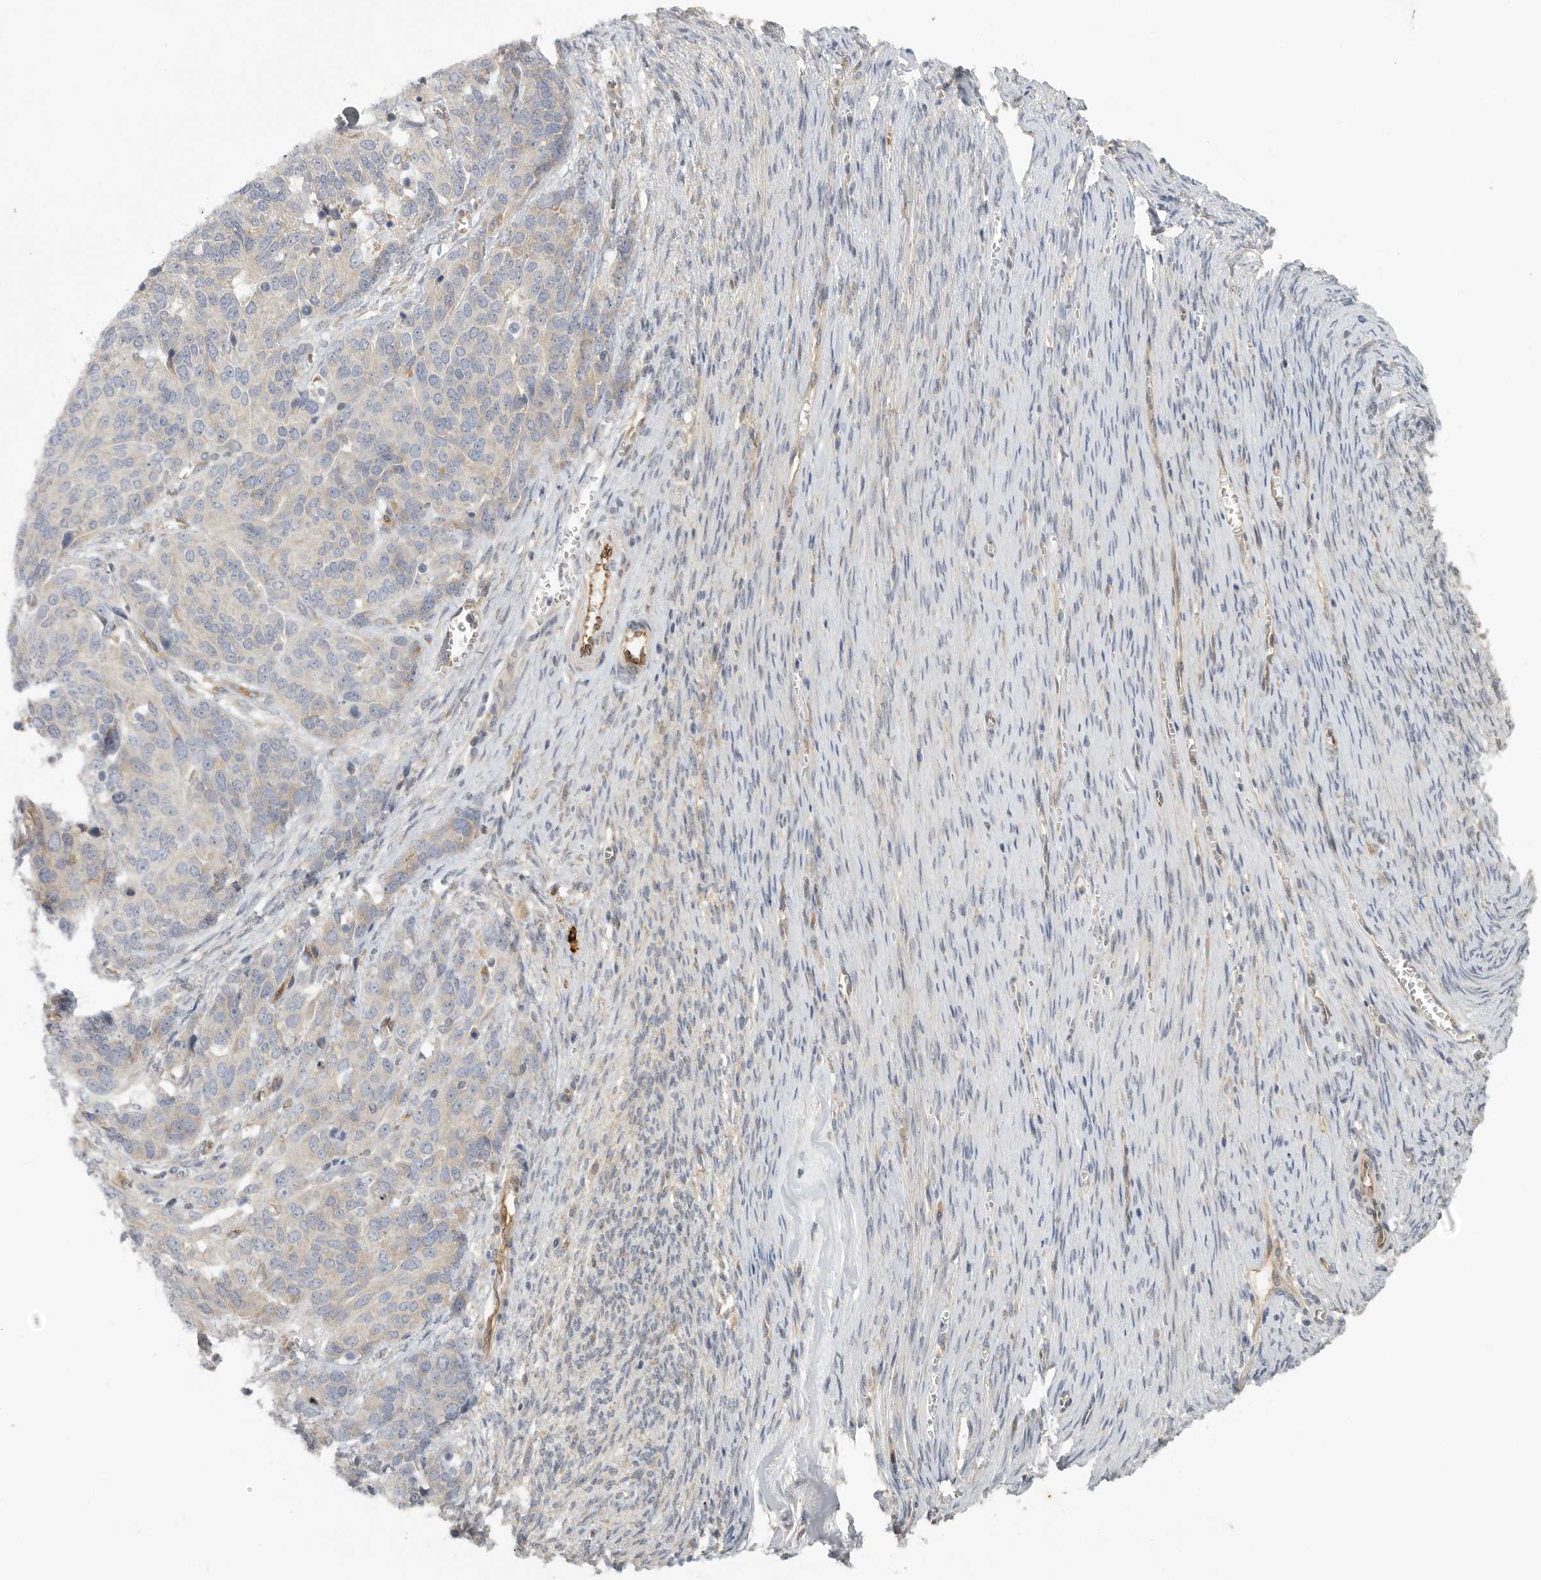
{"staining": {"intensity": "weak", "quantity": "<25%", "location": "cytoplasmic/membranous"}, "tissue": "ovarian cancer", "cell_type": "Tumor cells", "image_type": "cancer", "snomed": [{"axis": "morphology", "description": "Cystadenocarcinoma, serous, NOS"}, {"axis": "topography", "description": "Ovary"}], "caption": "The IHC histopathology image has no significant expression in tumor cells of serous cystadenocarcinoma (ovarian) tissue. The staining was performed using DAB (3,3'-diaminobenzidine) to visualize the protein expression in brown, while the nuclei were stained in blue with hematoxylin (Magnification: 20x).", "gene": "BCAP29", "patient": {"sex": "female", "age": 44}}